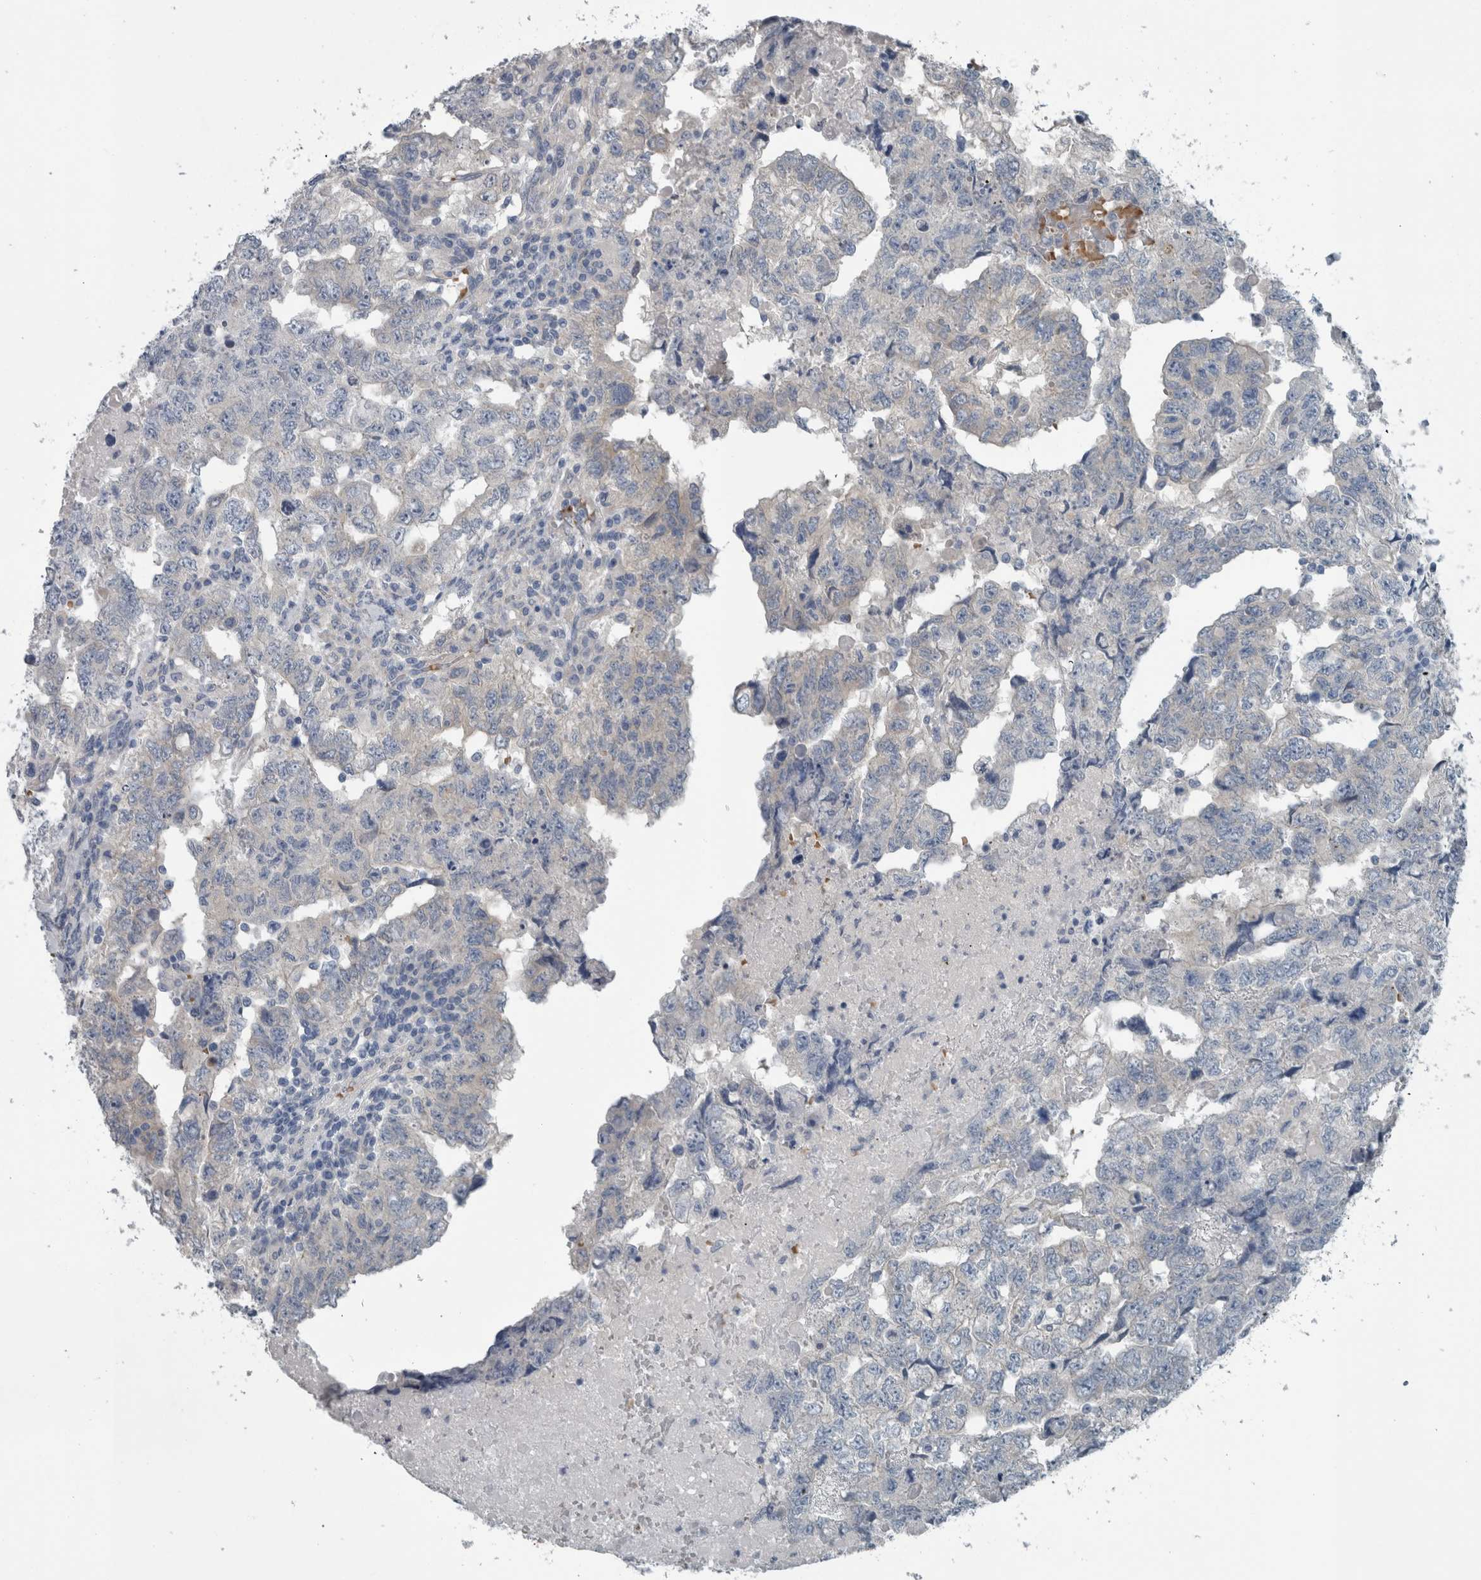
{"staining": {"intensity": "negative", "quantity": "none", "location": "none"}, "tissue": "testis cancer", "cell_type": "Tumor cells", "image_type": "cancer", "snomed": [{"axis": "morphology", "description": "Carcinoma, Embryonal, NOS"}, {"axis": "topography", "description": "Testis"}], "caption": "High magnification brightfield microscopy of testis cancer (embryonal carcinoma) stained with DAB (3,3'-diaminobenzidine) (brown) and counterstained with hematoxylin (blue): tumor cells show no significant staining.", "gene": "SH3GL2", "patient": {"sex": "male", "age": 36}}